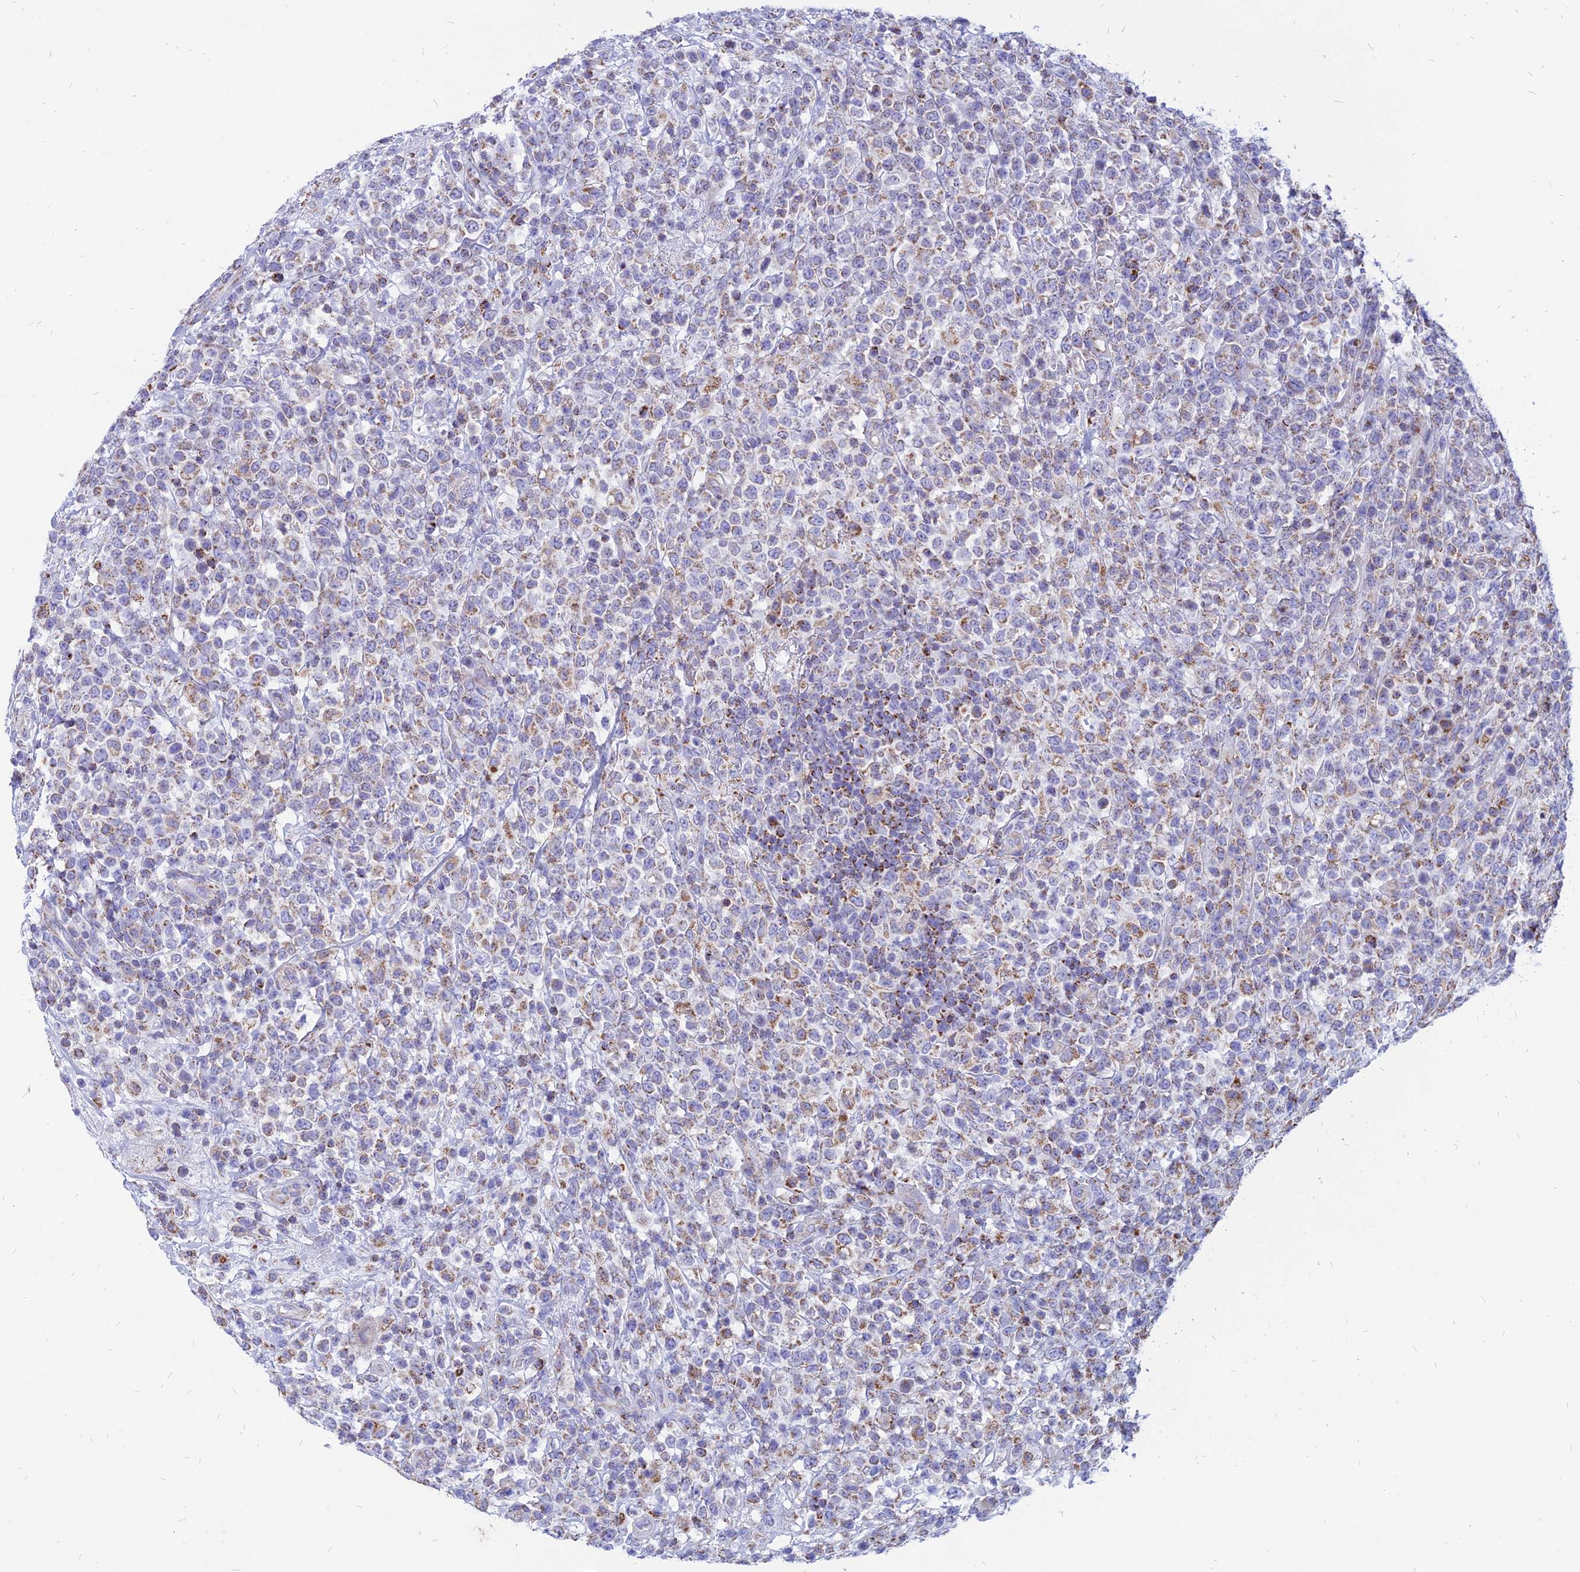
{"staining": {"intensity": "weak", "quantity": "25%-75%", "location": "cytoplasmic/membranous"}, "tissue": "lymphoma", "cell_type": "Tumor cells", "image_type": "cancer", "snomed": [{"axis": "morphology", "description": "Malignant lymphoma, non-Hodgkin's type, High grade"}, {"axis": "topography", "description": "Colon"}], "caption": "This micrograph displays malignant lymphoma, non-Hodgkin's type (high-grade) stained with IHC to label a protein in brown. The cytoplasmic/membranous of tumor cells show weak positivity for the protein. Nuclei are counter-stained blue.", "gene": "PACC1", "patient": {"sex": "female", "age": 53}}